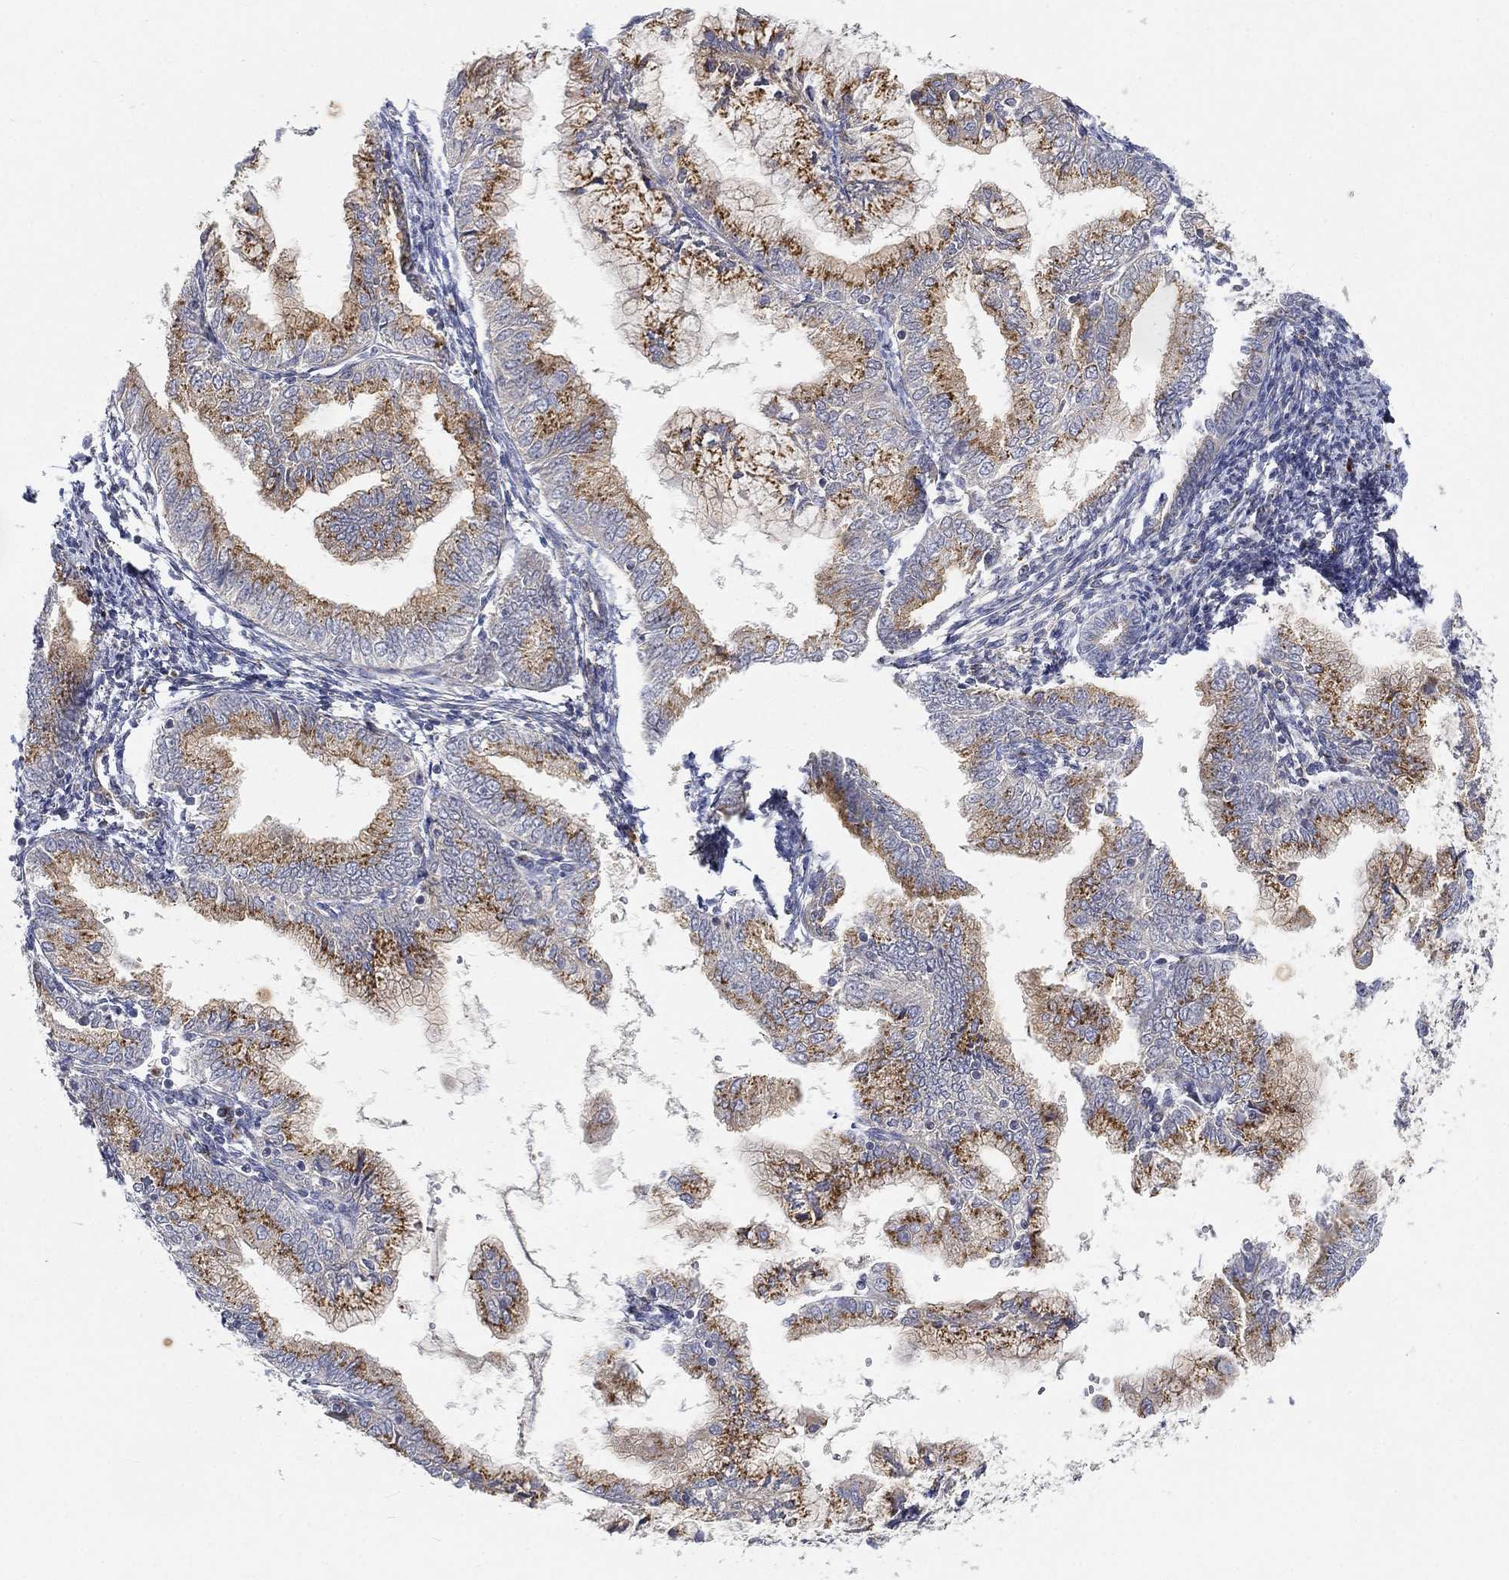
{"staining": {"intensity": "moderate", "quantity": ">75%", "location": "cytoplasmic/membranous"}, "tissue": "endometrial cancer", "cell_type": "Tumor cells", "image_type": "cancer", "snomed": [{"axis": "morphology", "description": "Adenocarcinoma, NOS"}, {"axis": "topography", "description": "Endometrium"}], "caption": "High-power microscopy captured an immunohistochemistry (IHC) image of endometrial adenocarcinoma, revealing moderate cytoplasmic/membranous positivity in about >75% of tumor cells.", "gene": "CTSL", "patient": {"sex": "female", "age": 56}}